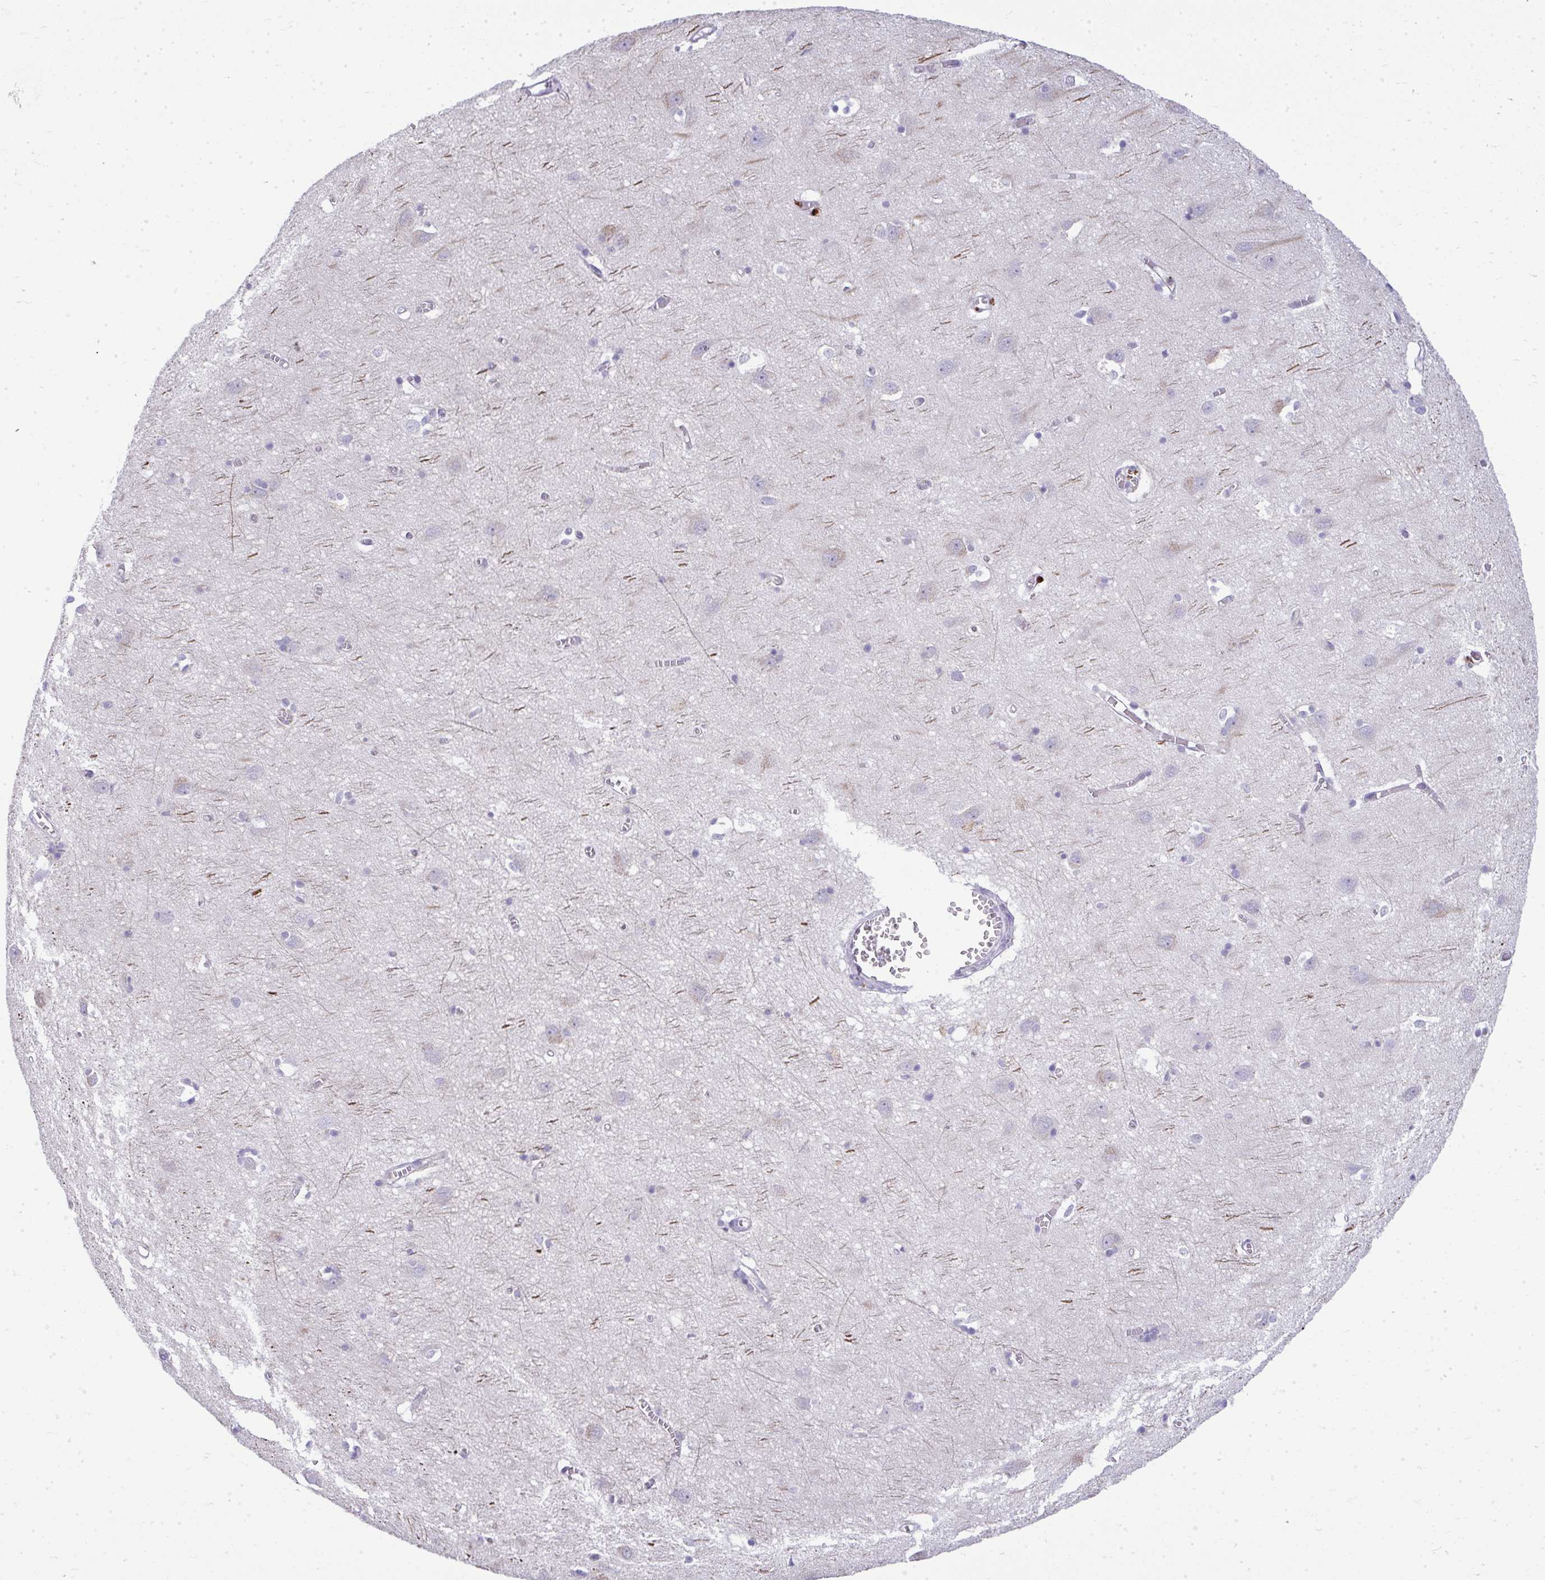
{"staining": {"intensity": "negative", "quantity": "none", "location": "none"}, "tissue": "cerebral cortex", "cell_type": "Endothelial cells", "image_type": "normal", "snomed": [{"axis": "morphology", "description": "Normal tissue, NOS"}, {"axis": "topography", "description": "Cerebral cortex"}], "caption": "A high-resolution micrograph shows IHC staining of normal cerebral cortex, which shows no significant positivity in endothelial cells. (IHC, brightfield microscopy, high magnification).", "gene": "VPS4B", "patient": {"sex": "male", "age": 70}}